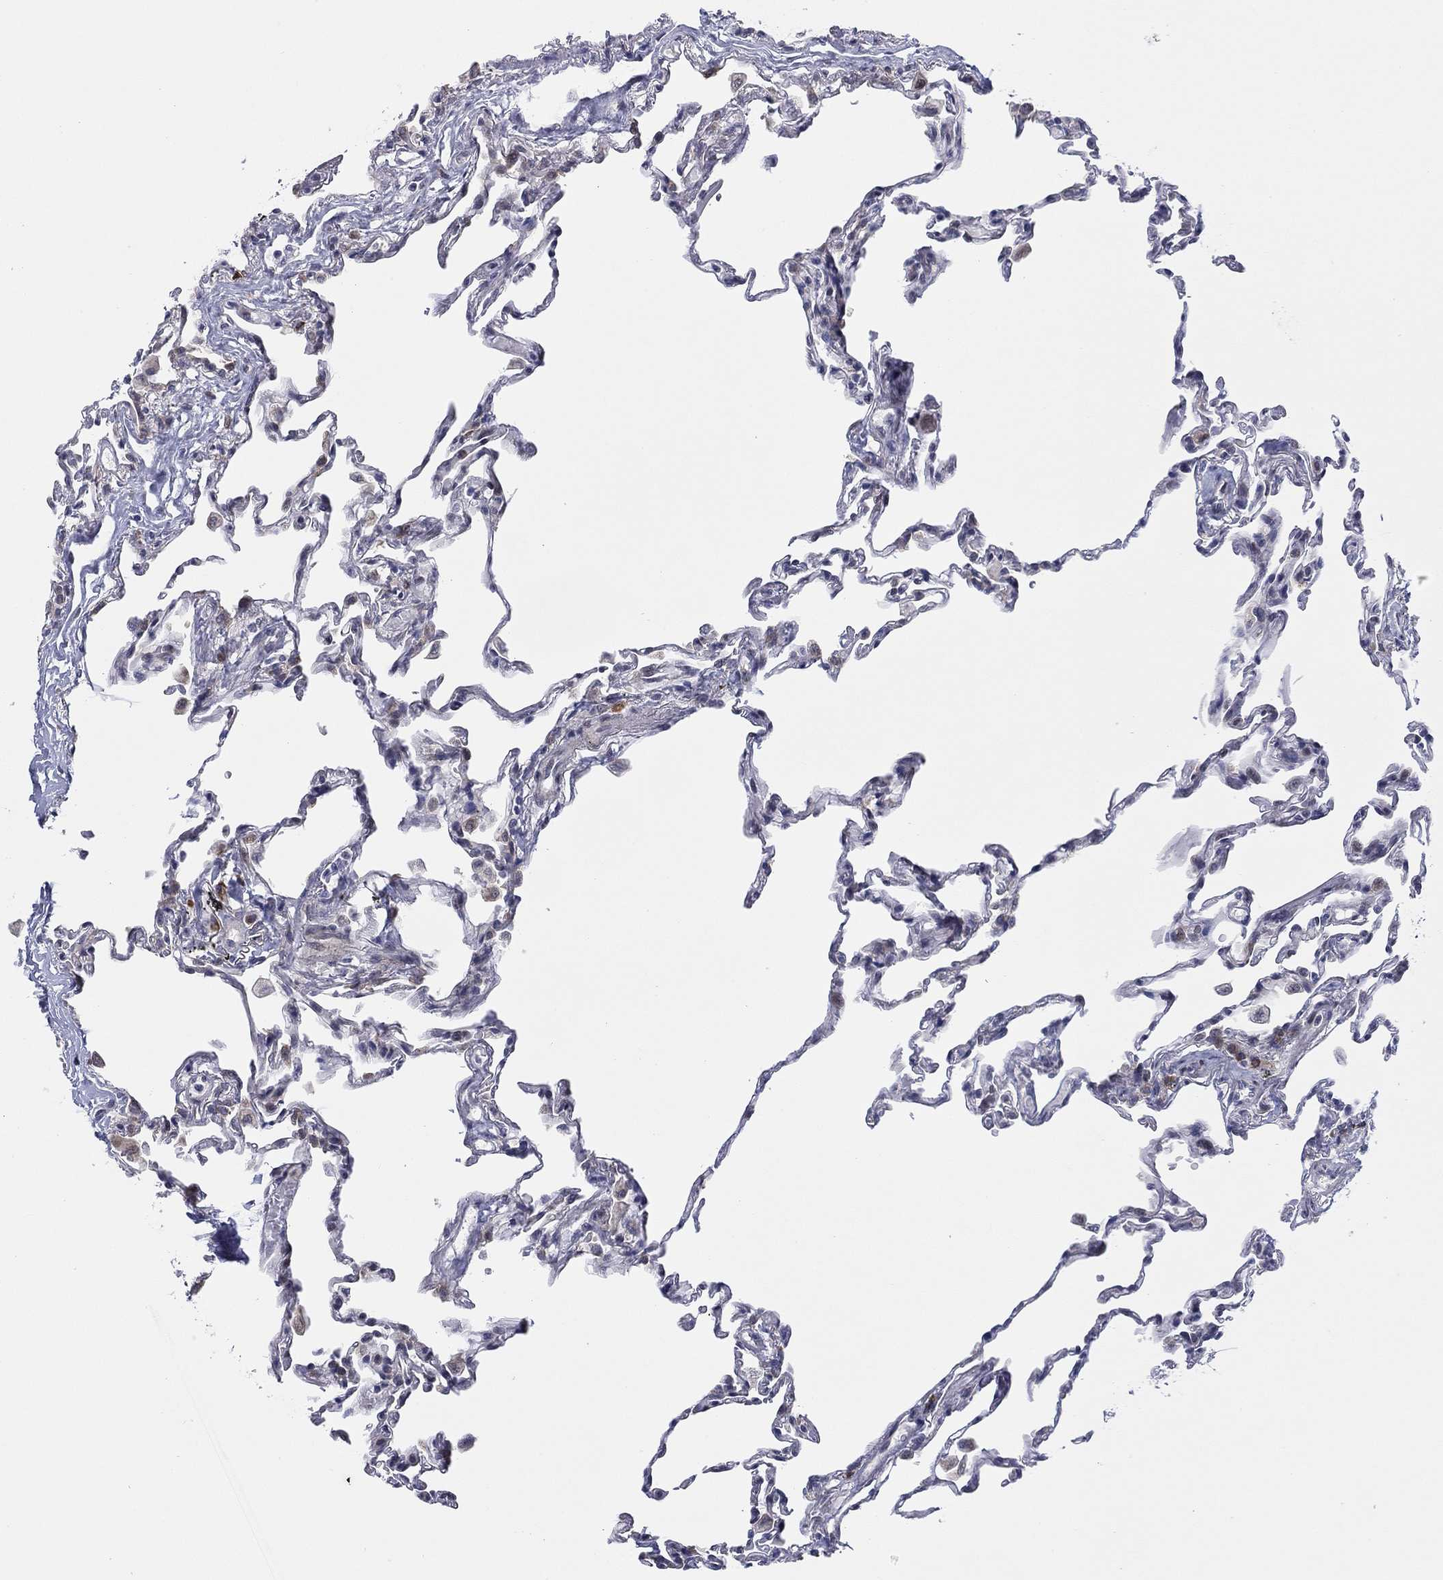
{"staining": {"intensity": "weak", "quantity": "<25%", "location": "cytoplasmic/membranous"}, "tissue": "lung", "cell_type": "Alveolar cells", "image_type": "normal", "snomed": [{"axis": "morphology", "description": "Normal tissue, NOS"}, {"axis": "topography", "description": "Lung"}], "caption": "Alveolar cells show no significant protein positivity in normal lung. (Immunohistochemistry, brightfield microscopy, high magnification).", "gene": "TTC21B", "patient": {"sex": "female", "age": 57}}